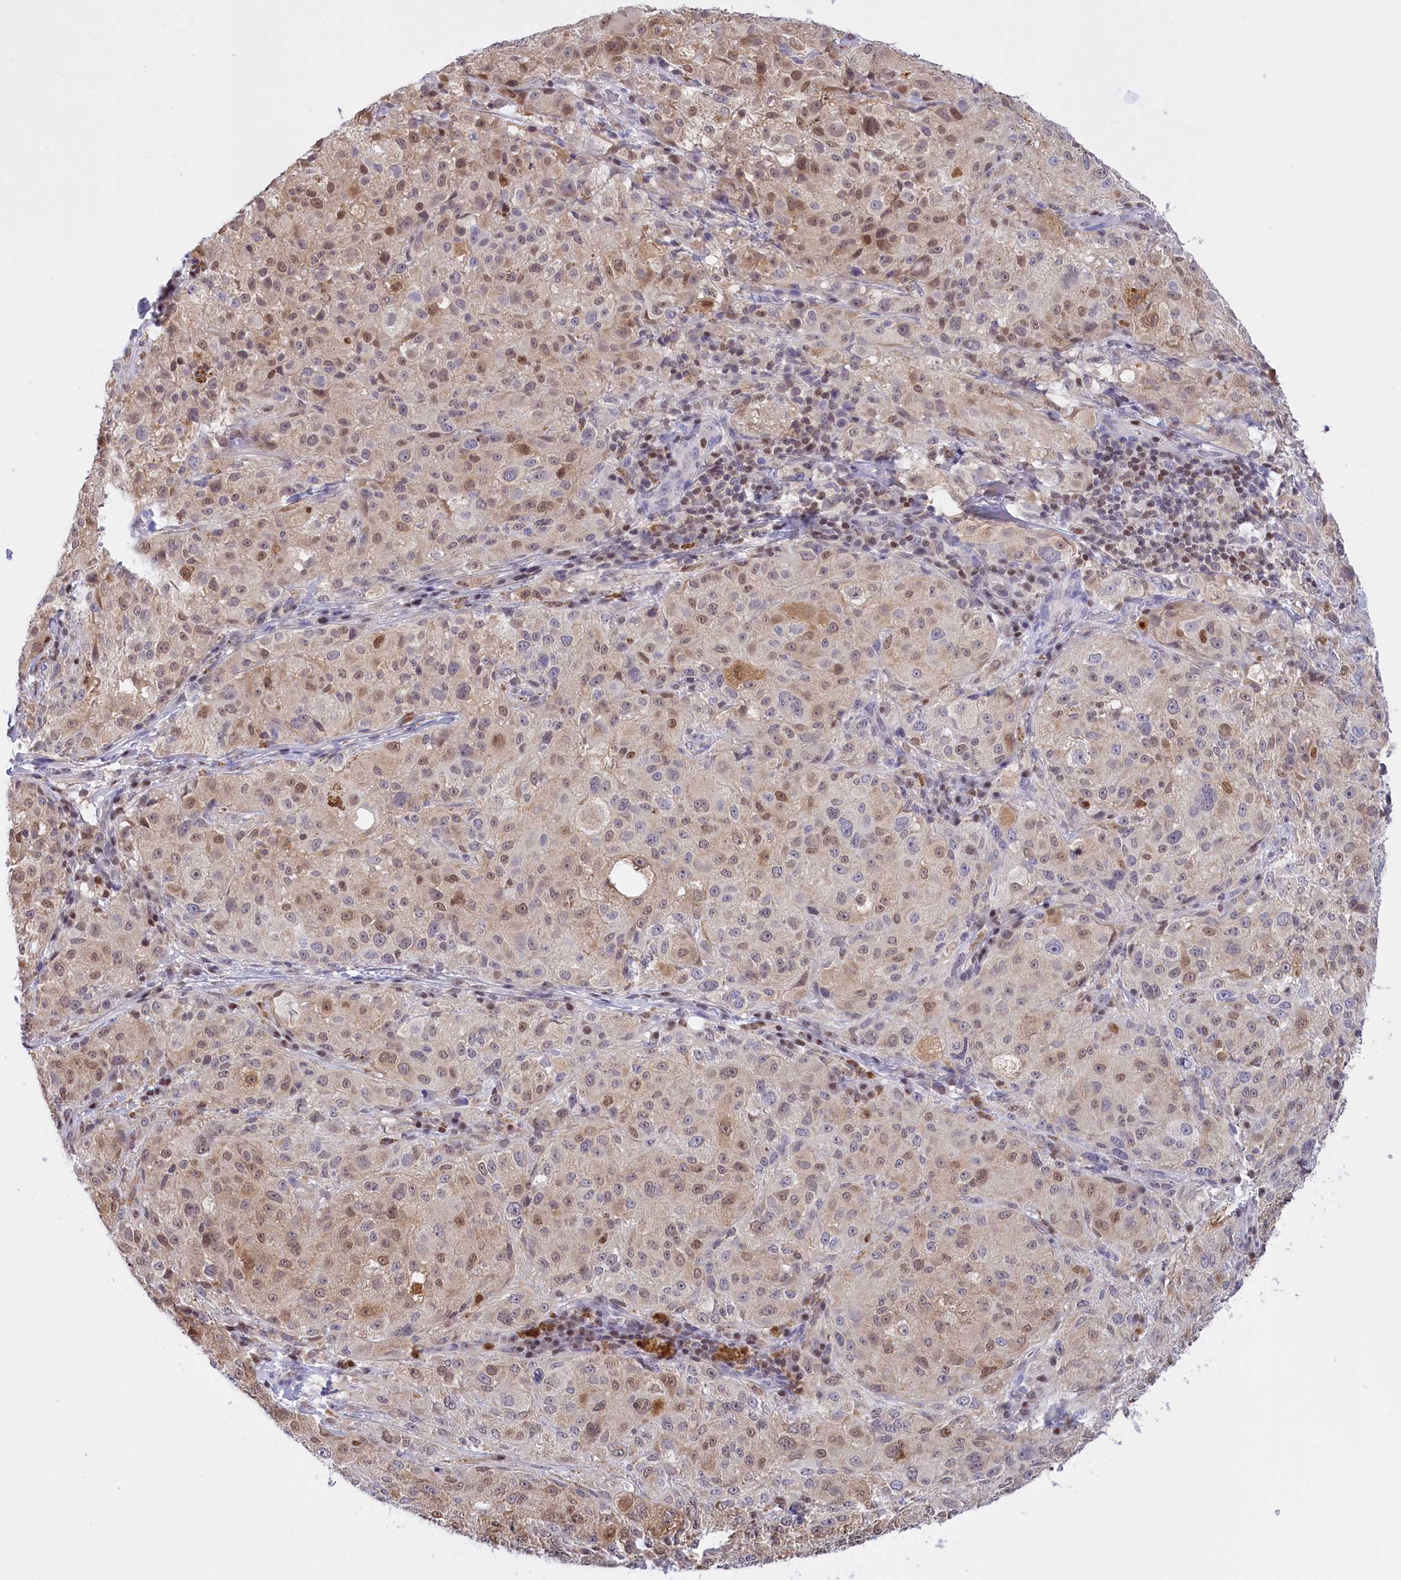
{"staining": {"intensity": "moderate", "quantity": "<25%", "location": "nuclear"}, "tissue": "melanoma", "cell_type": "Tumor cells", "image_type": "cancer", "snomed": [{"axis": "morphology", "description": "Necrosis, NOS"}, {"axis": "morphology", "description": "Malignant melanoma, NOS"}, {"axis": "topography", "description": "Skin"}], "caption": "Melanoma tissue shows moderate nuclear positivity in about <25% of tumor cells The staining is performed using DAB brown chromogen to label protein expression. The nuclei are counter-stained blue using hematoxylin.", "gene": "IZUMO2", "patient": {"sex": "female", "age": 87}}